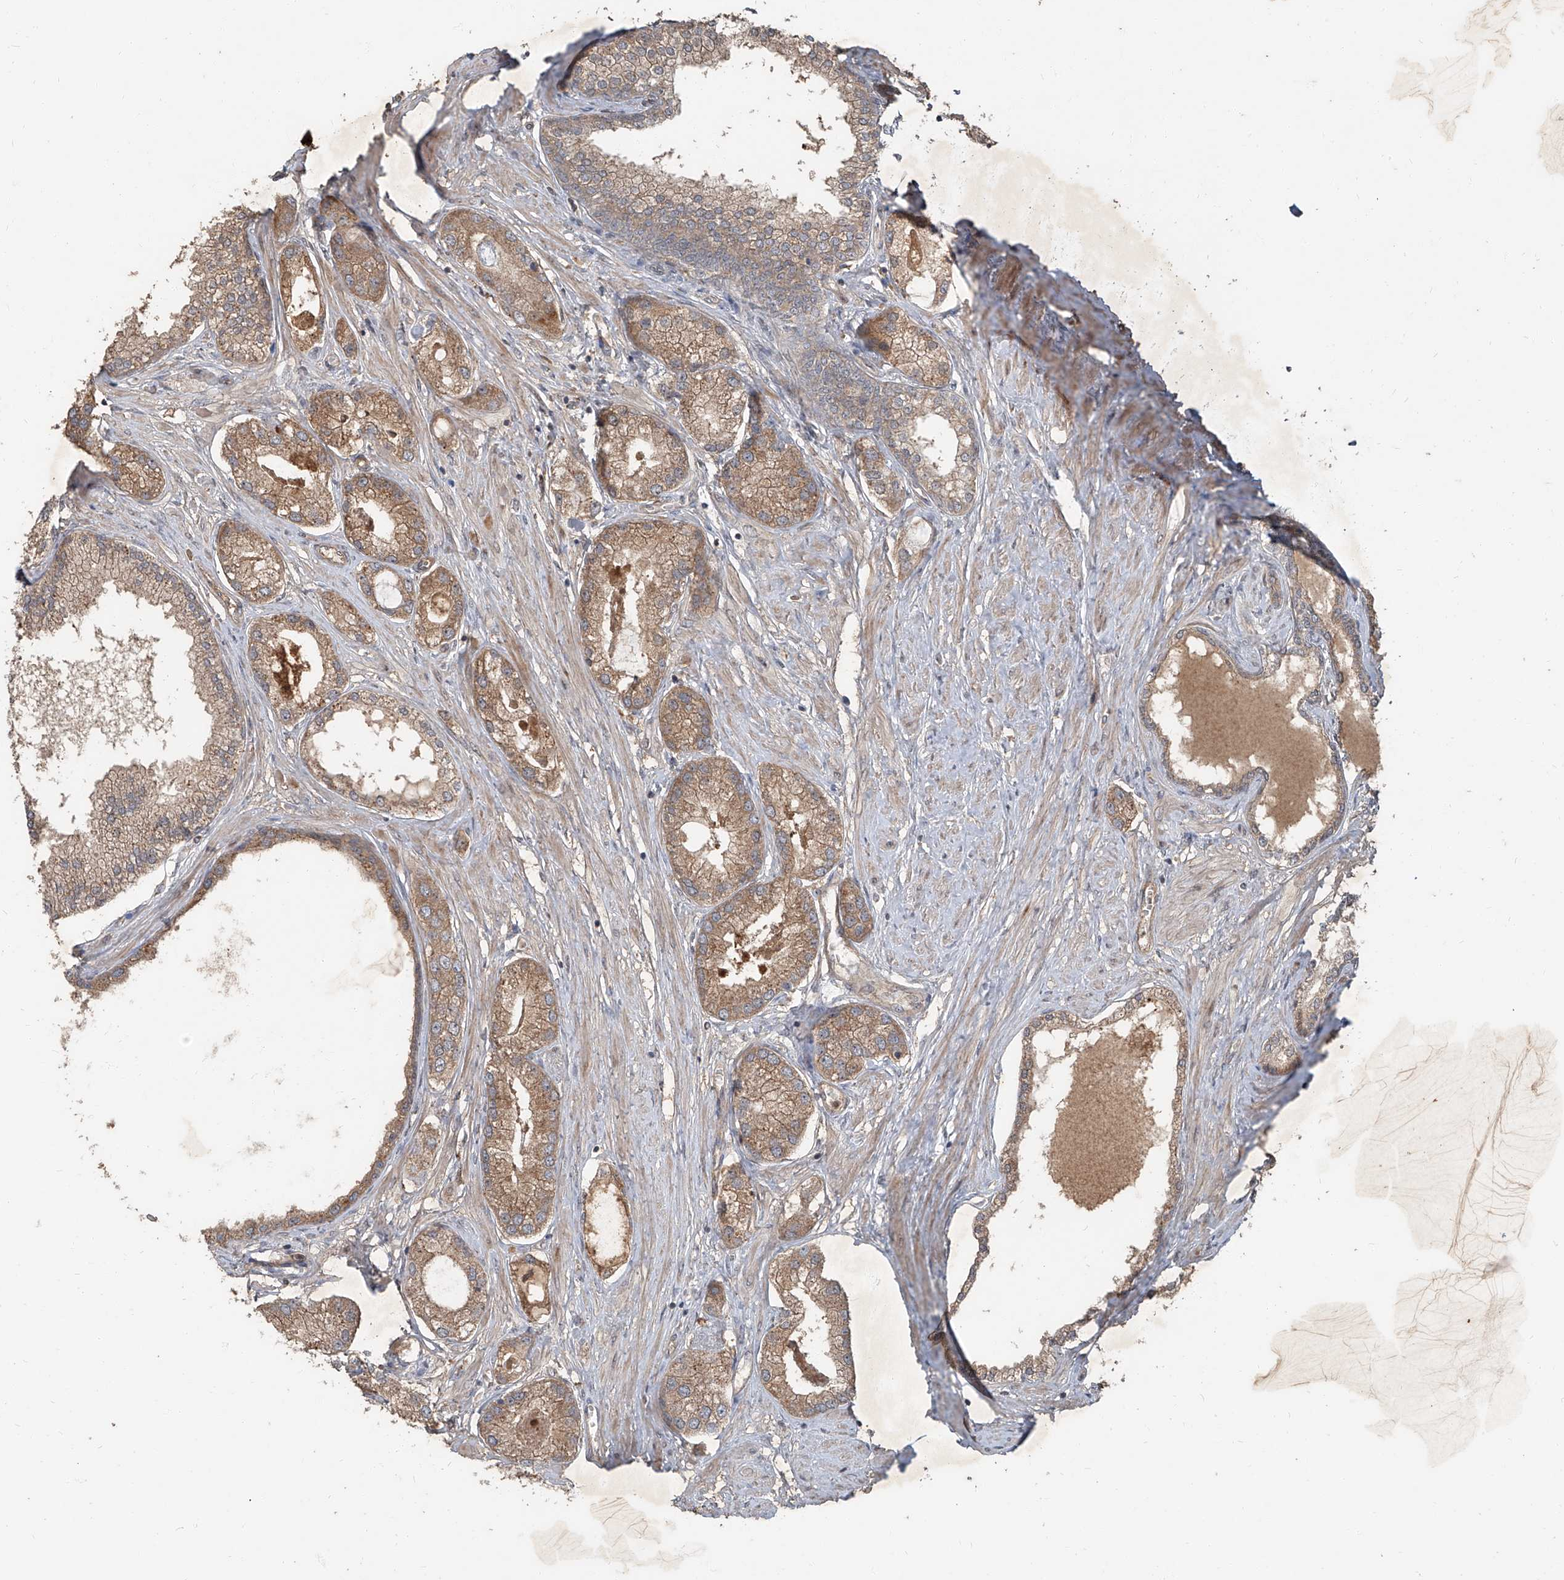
{"staining": {"intensity": "moderate", "quantity": ">75%", "location": "cytoplasmic/membranous"}, "tissue": "prostate cancer", "cell_type": "Tumor cells", "image_type": "cancer", "snomed": [{"axis": "morphology", "description": "Adenocarcinoma, Low grade"}, {"axis": "topography", "description": "Prostate"}], "caption": "Protein analysis of prostate adenocarcinoma (low-grade) tissue exhibits moderate cytoplasmic/membranous positivity in approximately >75% of tumor cells.", "gene": "CCN1", "patient": {"sex": "male", "age": 62}}